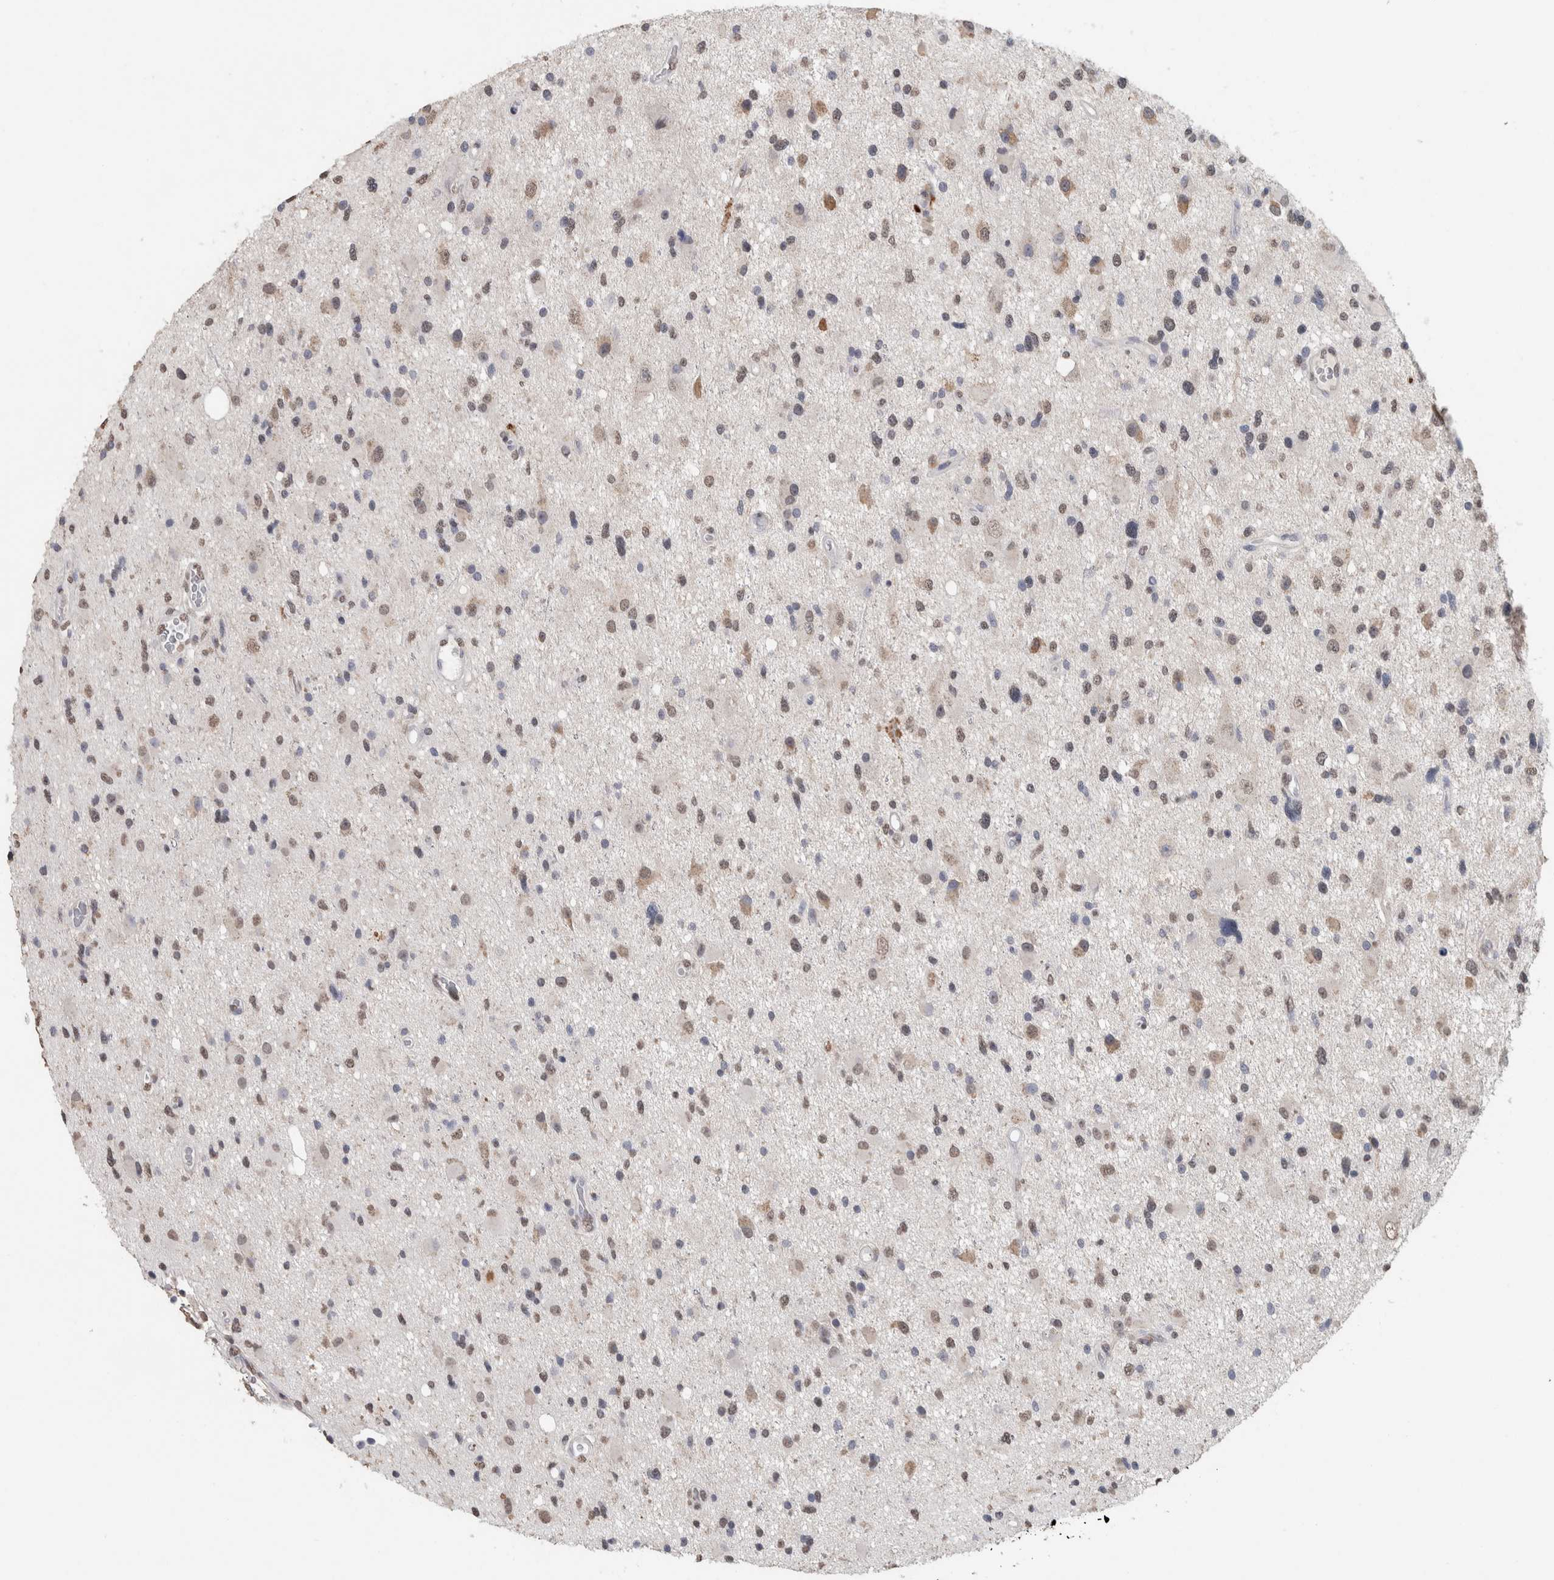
{"staining": {"intensity": "weak", "quantity": ">75%", "location": "nuclear"}, "tissue": "glioma", "cell_type": "Tumor cells", "image_type": "cancer", "snomed": [{"axis": "morphology", "description": "Glioma, malignant, High grade"}, {"axis": "topography", "description": "Brain"}], "caption": "Glioma was stained to show a protein in brown. There is low levels of weak nuclear staining in approximately >75% of tumor cells.", "gene": "LTBP1", "patient": {"sex": "male", "age": 33}}